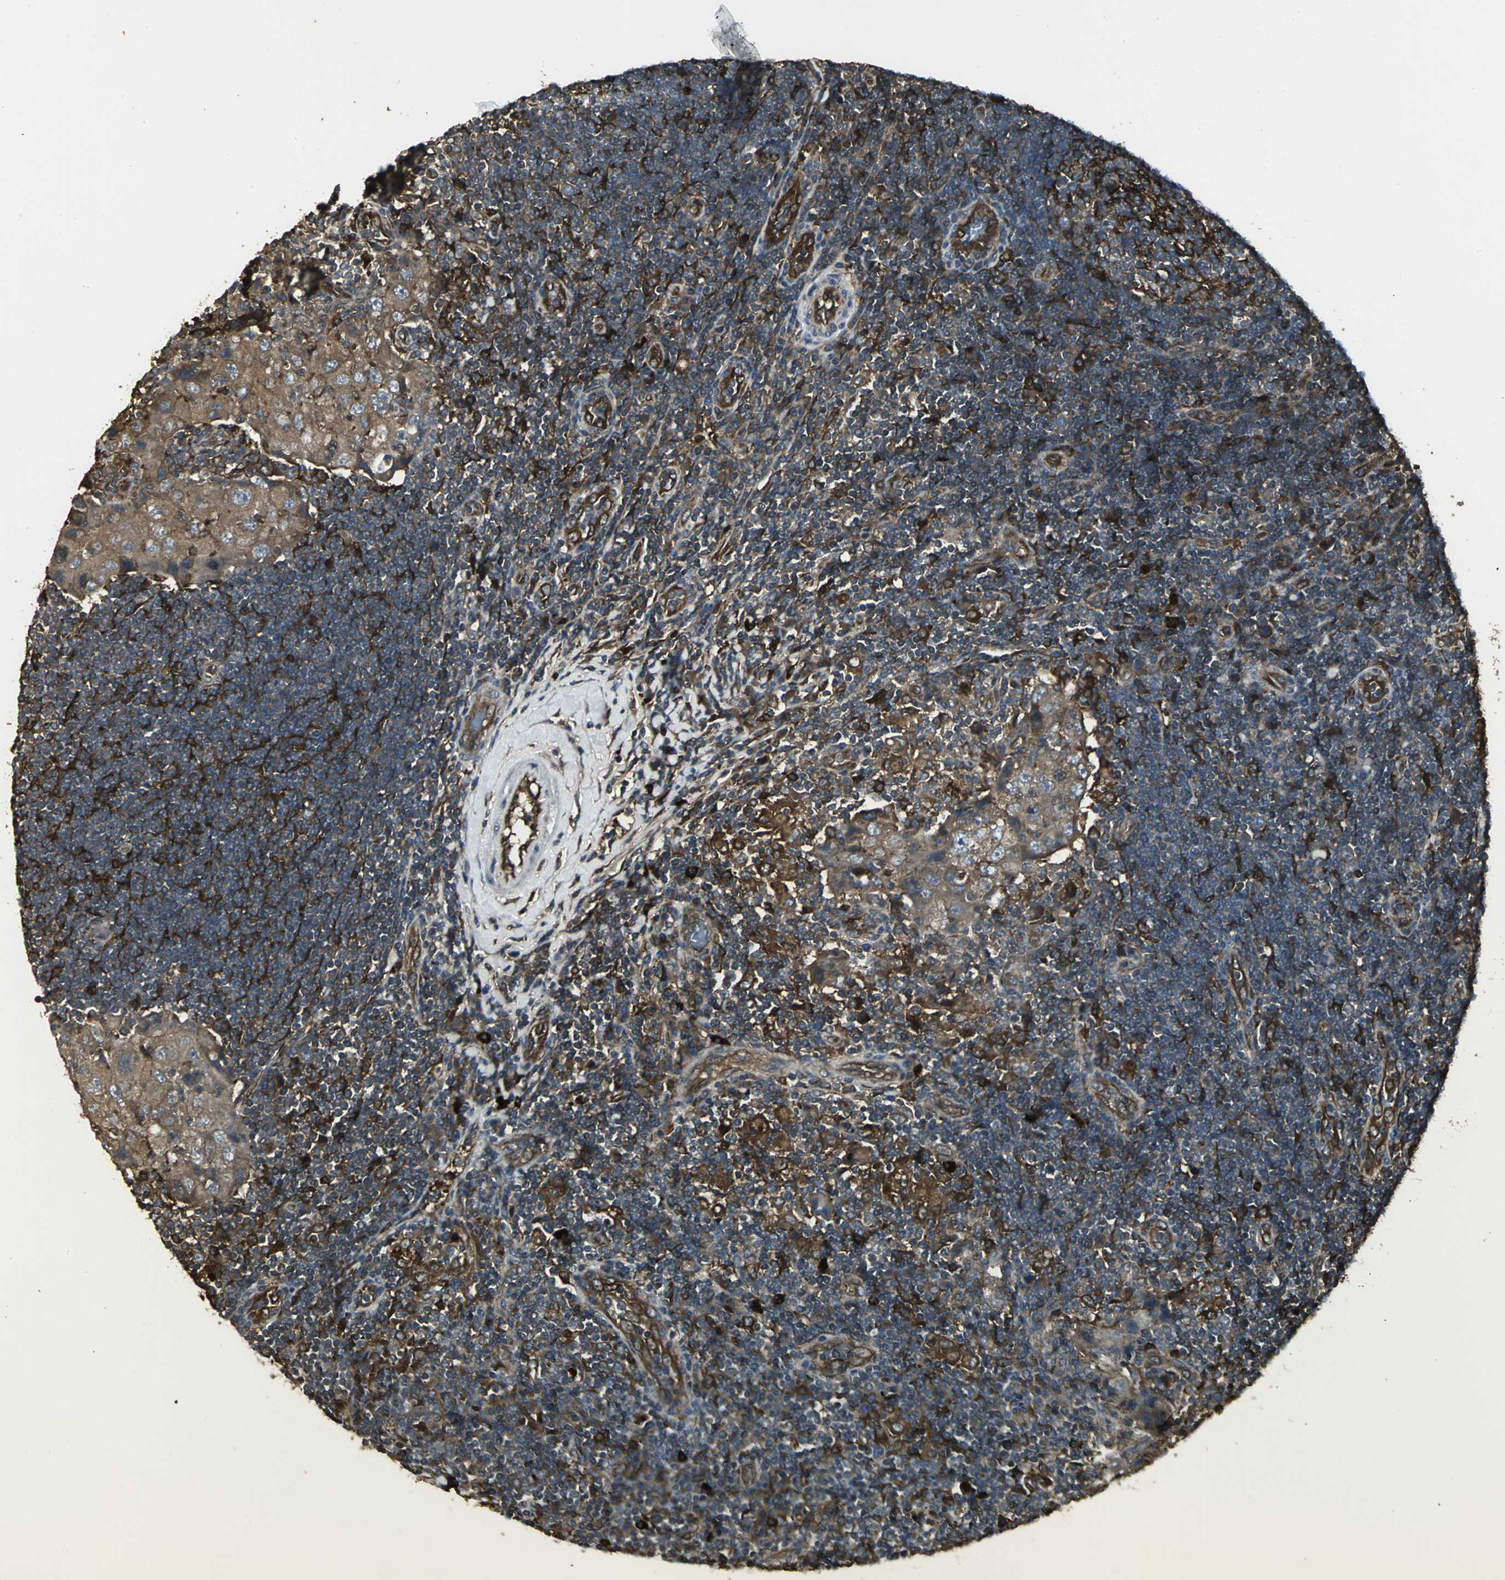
{"staining": {"intensity": "moderate", "quantity": ">75%", "location": "cytoplasmic/membranous"}, "tissue": "lymph node", "cell_type": "Germinal center cells", "image_type": "normal", "snomed": [{"axis": "morphology", "description": "Normal tissue, NOS"}, {"axis": "morphology", "description": "Squamous cell carcinoma, metastatic, NOS"}, {"axis": "topography", "description": "Lymph node"}], "caption": "Protein expression analysis of unremarkable lymph node shows moderate cytoplasmic/membranous positivity in approximately >75% of germinal center cells.", "gene": "PRXL2B", "patient": {"sex": "female", "age": 53}}